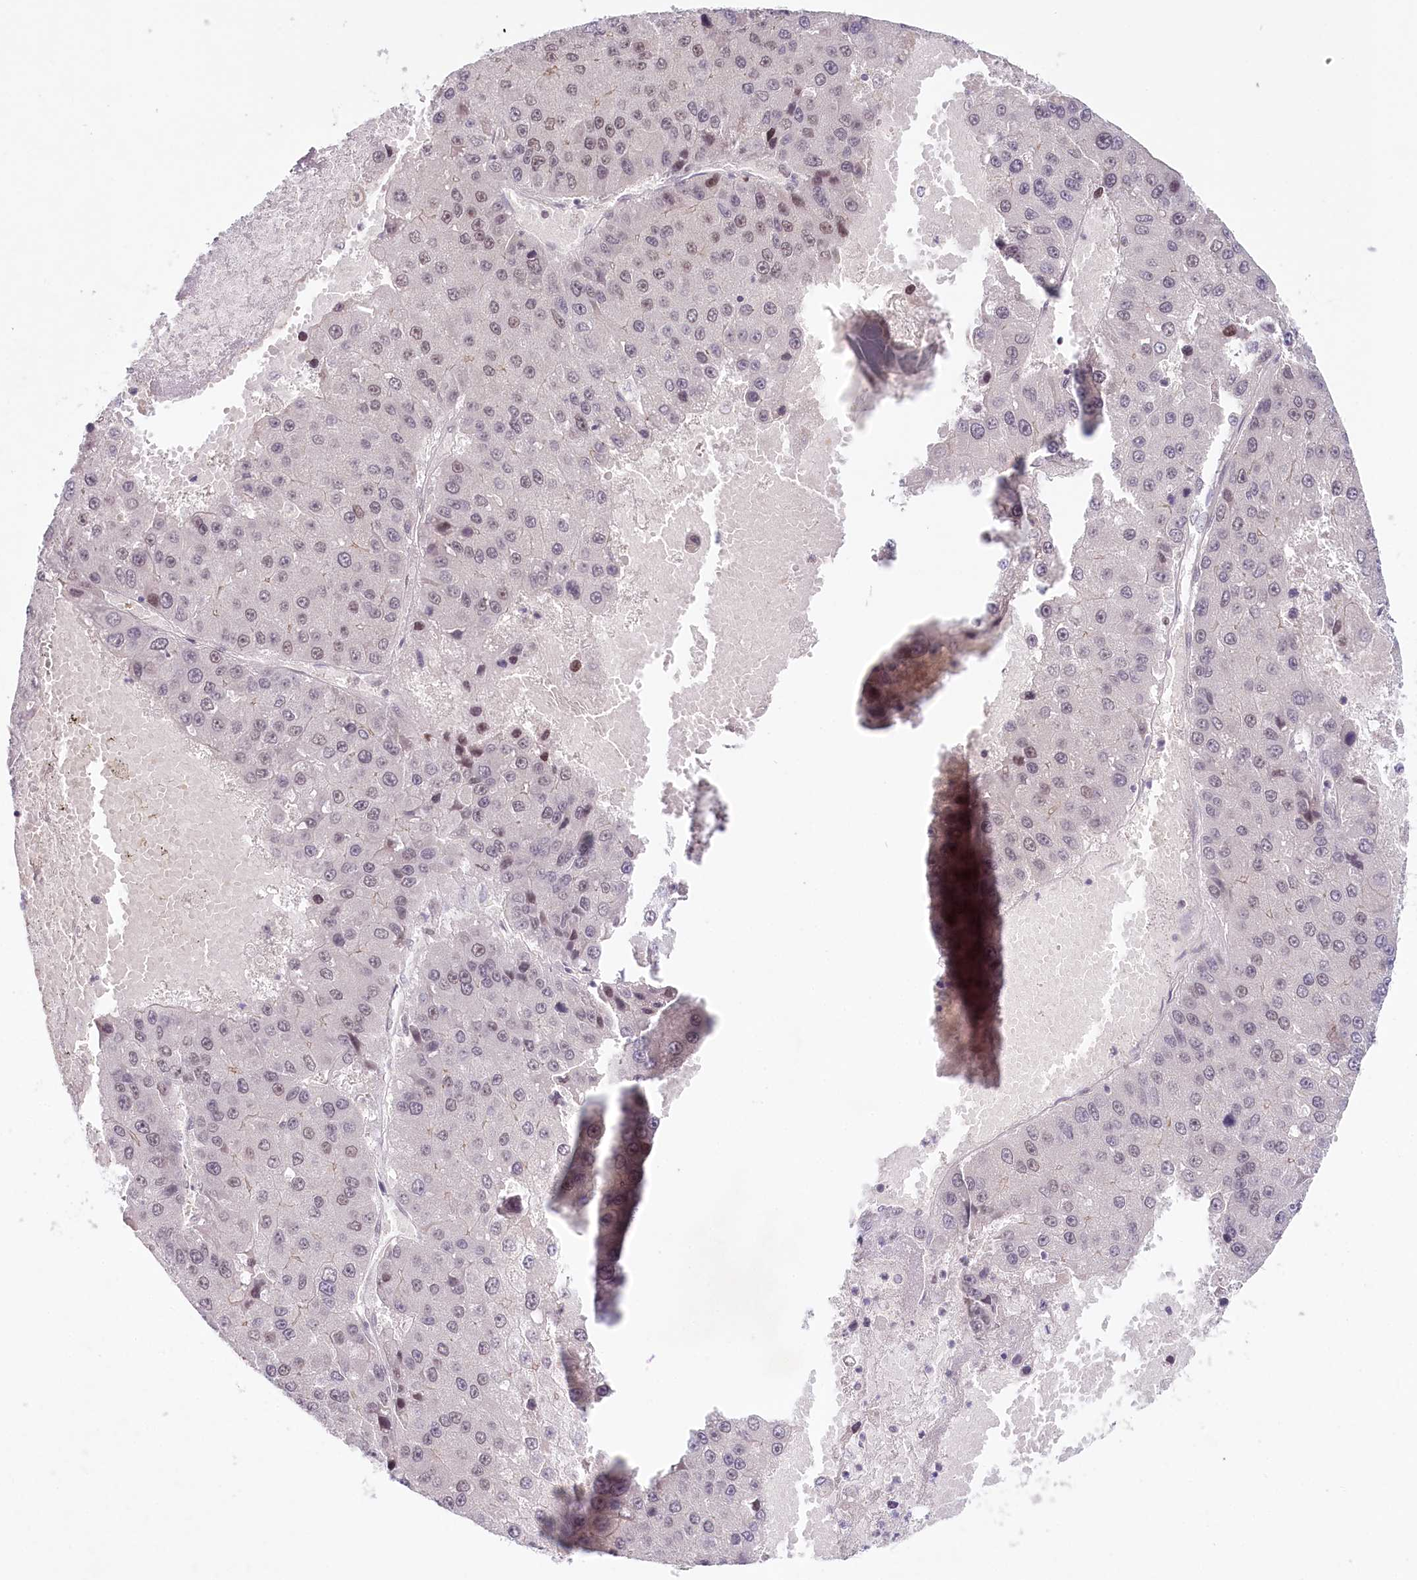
{"staining": {"intensity": "weak", "quantity": "25%-75%", "location": "nuclear"}, "tissue": "liver cancer", "cell_type": "Tumor cells", "image_type": "cancer", "snomed": [{"axis": "morphology", "description": "Carcinoma, Hepatocellular, NOS"}, {"axis": "topography", "description": "Liver"}], "caption": "Protein analysis of liver hepatocellular carcinoma tissue displays weak nuclear positivity in approximately 25%-75% of tumor cells.", "gene": "AMTN", "patient": {"sex": "female", "age": 73}}